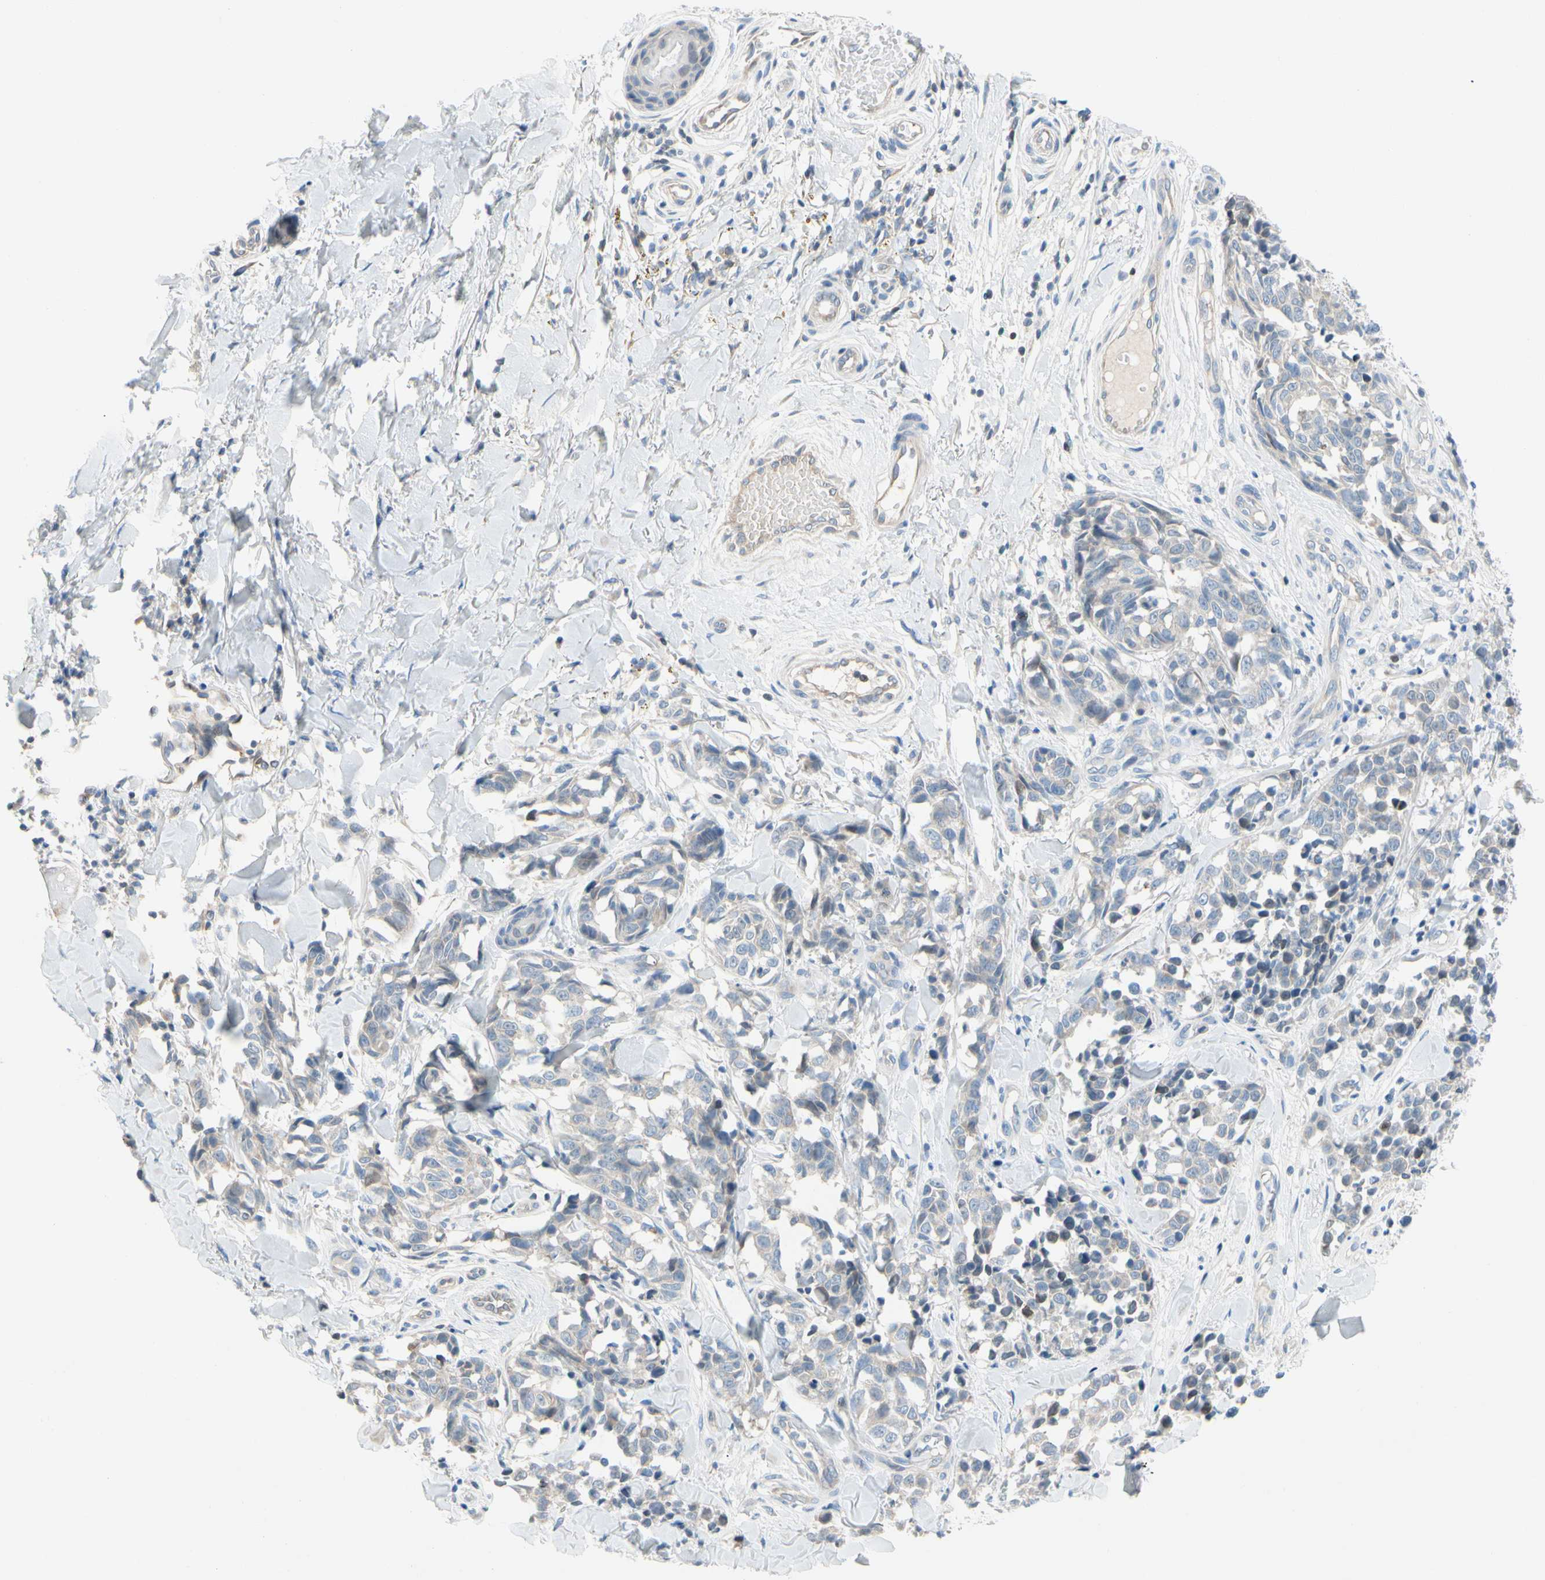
{"staining": {"intensity": "negative", "quantity": "none", "location": "none"}, "tissue": "melanoma", "cell_type": "Tumor cells", "image_type": "cancer", "snomed": [{"axis": "morphology", "description": "Malignant melanoma, NOS"}, {"axis": "topography", "description": "Skin"}], "caption": "The immunohistochemistry (IHC) micrograph has no significant positivity in tumor cells of melanoma tissue.", "gene": "ZNF132", "patient": {"sex": "female", "age": 64}}